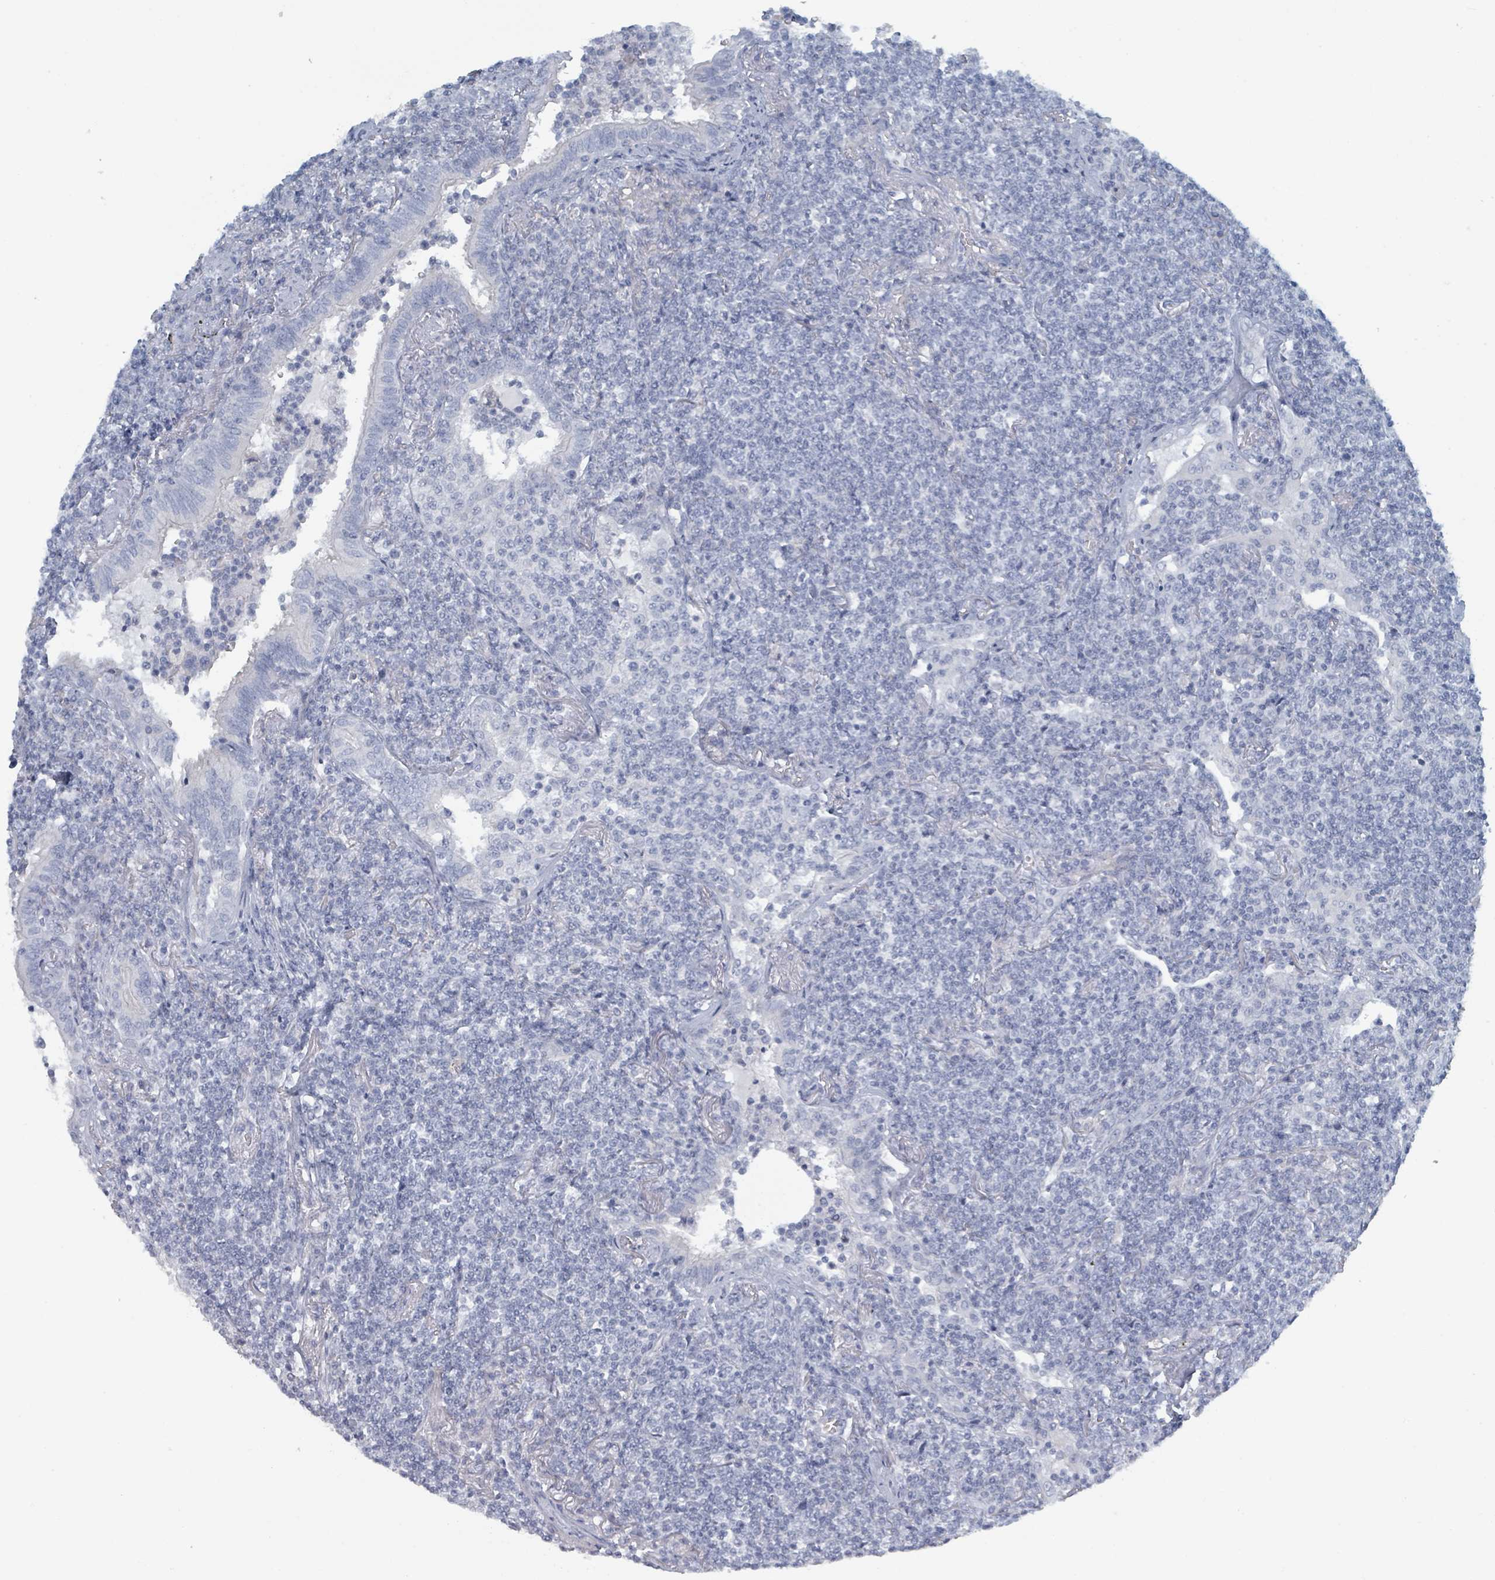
{"staining": {"intensity": "negative", "quantity": "none", "location": "none"}, "tissue": "lymphoma", "cell_type": "Tumor cells", "image_type": "cancer", "snomed": [{"axis": "morphology", "description": "Malignant lymphoma, non-Hodgkin's type, Low grade"}, {"axis": "topography", "description": "Lung"}], "caption": "A micrograph of human lymphoma is negative for staining in tumor cells.", "gene": "HEATR5A", "patient": {"sex": "female", "age": 71}}